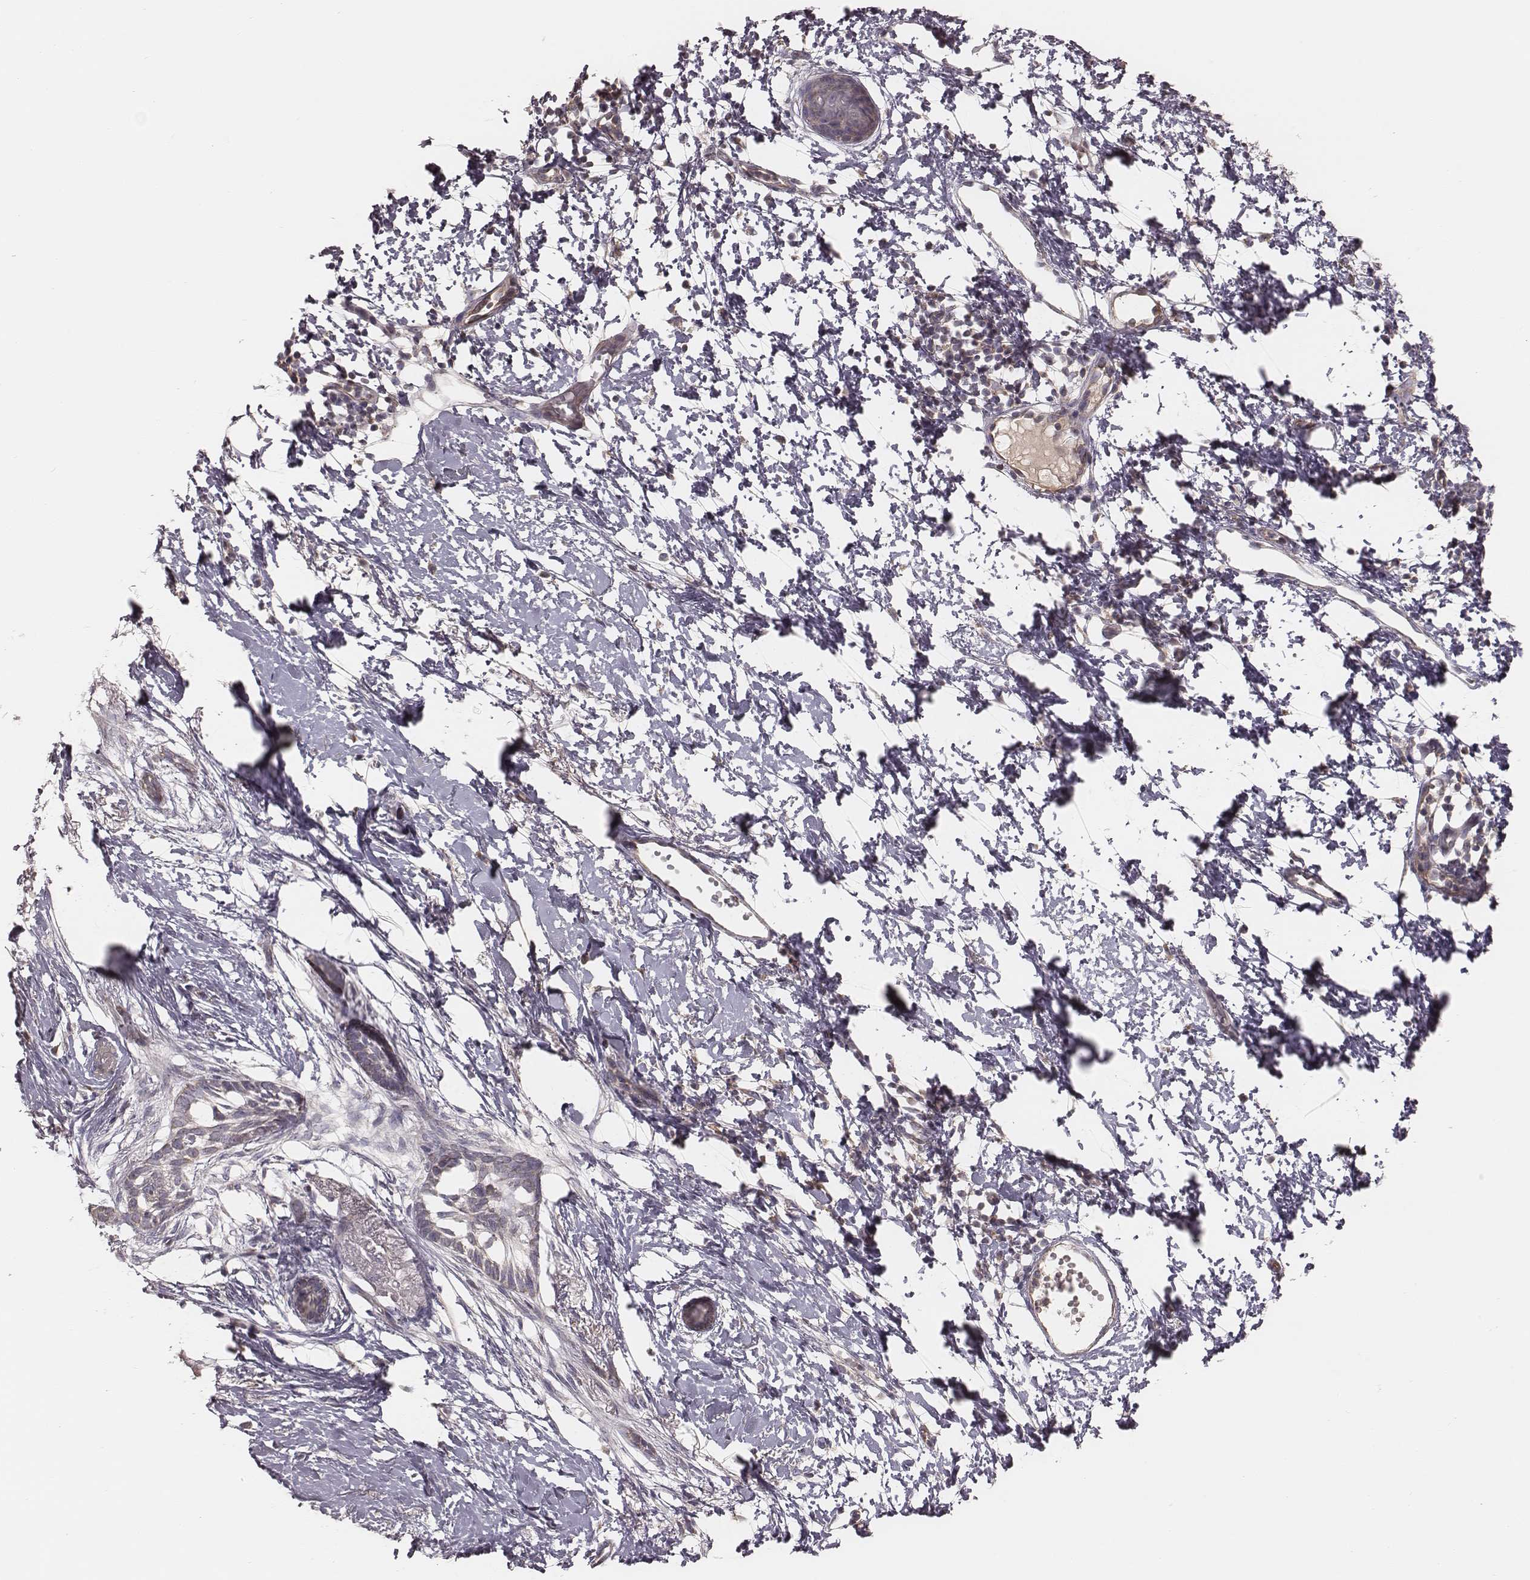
{"staining": {"intensity": "weak", "quantity": "25%-75%", "location": "cytoplasmic/membranous"}, "tissue": "skin cancer", "cell_type": "Tumor cells", "image_type": "cancer", "snomed": [{"axis": "morphology", "description": "Normal tissue, NOS"}, {"axis": "morphology", "description": "Basal cell carcinoma"}, {"axis": "topography", "description": "Skin"}], "caption": "The immunohistochemical stain highlights weak cytoplasmic/membranous expression in tumor cells of basal cell carcinoma (skin) tissue.", "gene": "MRPS27", "patient": {"sex": "male", "age": 84}}